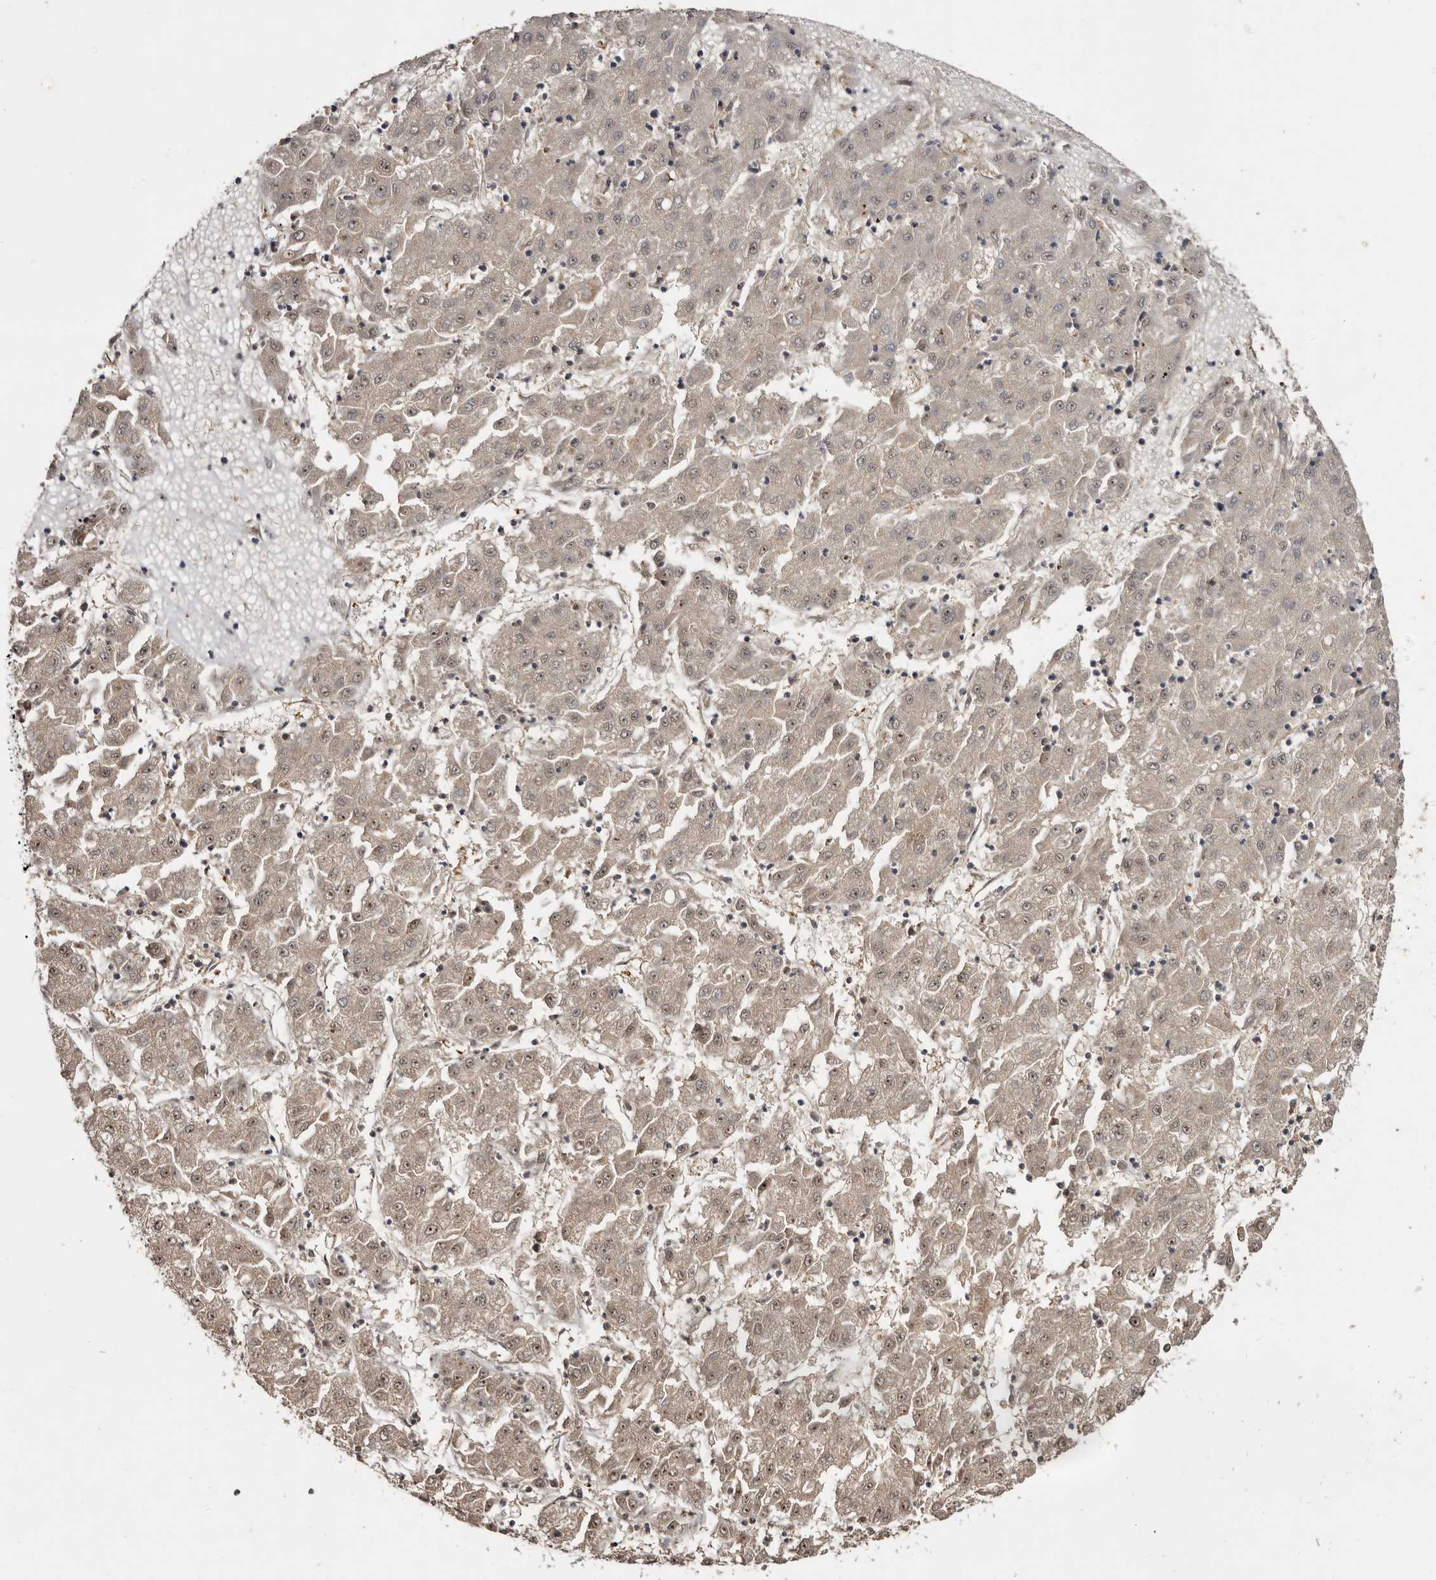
{"staining": {"intensity": "weak", "quantity": ">75%", "location": "cytoplasmic/membranous,nuclear"}, "tissue": "liver cancer", "cell_type": "Tumor cells", "image_type": "cancer", "snomed": [{"axis": "morphology", "description": "Carcinoma, Hepatocellular, NOS"}, {"axis": "topography", "description": "Liver"}], "caption": "Immunohistochemistry micrograph of neoplastic tissue: liver cancer stained using IHC shows low levels of weak protein expression localized specifically in the cytoplasmic/membranous and nuclear of tumor cells, appearing as a cytoplasmic/membranous and nuclear brown color.", "gene": "TTC39A", "patient": {"sex": "male", "age": 72}}